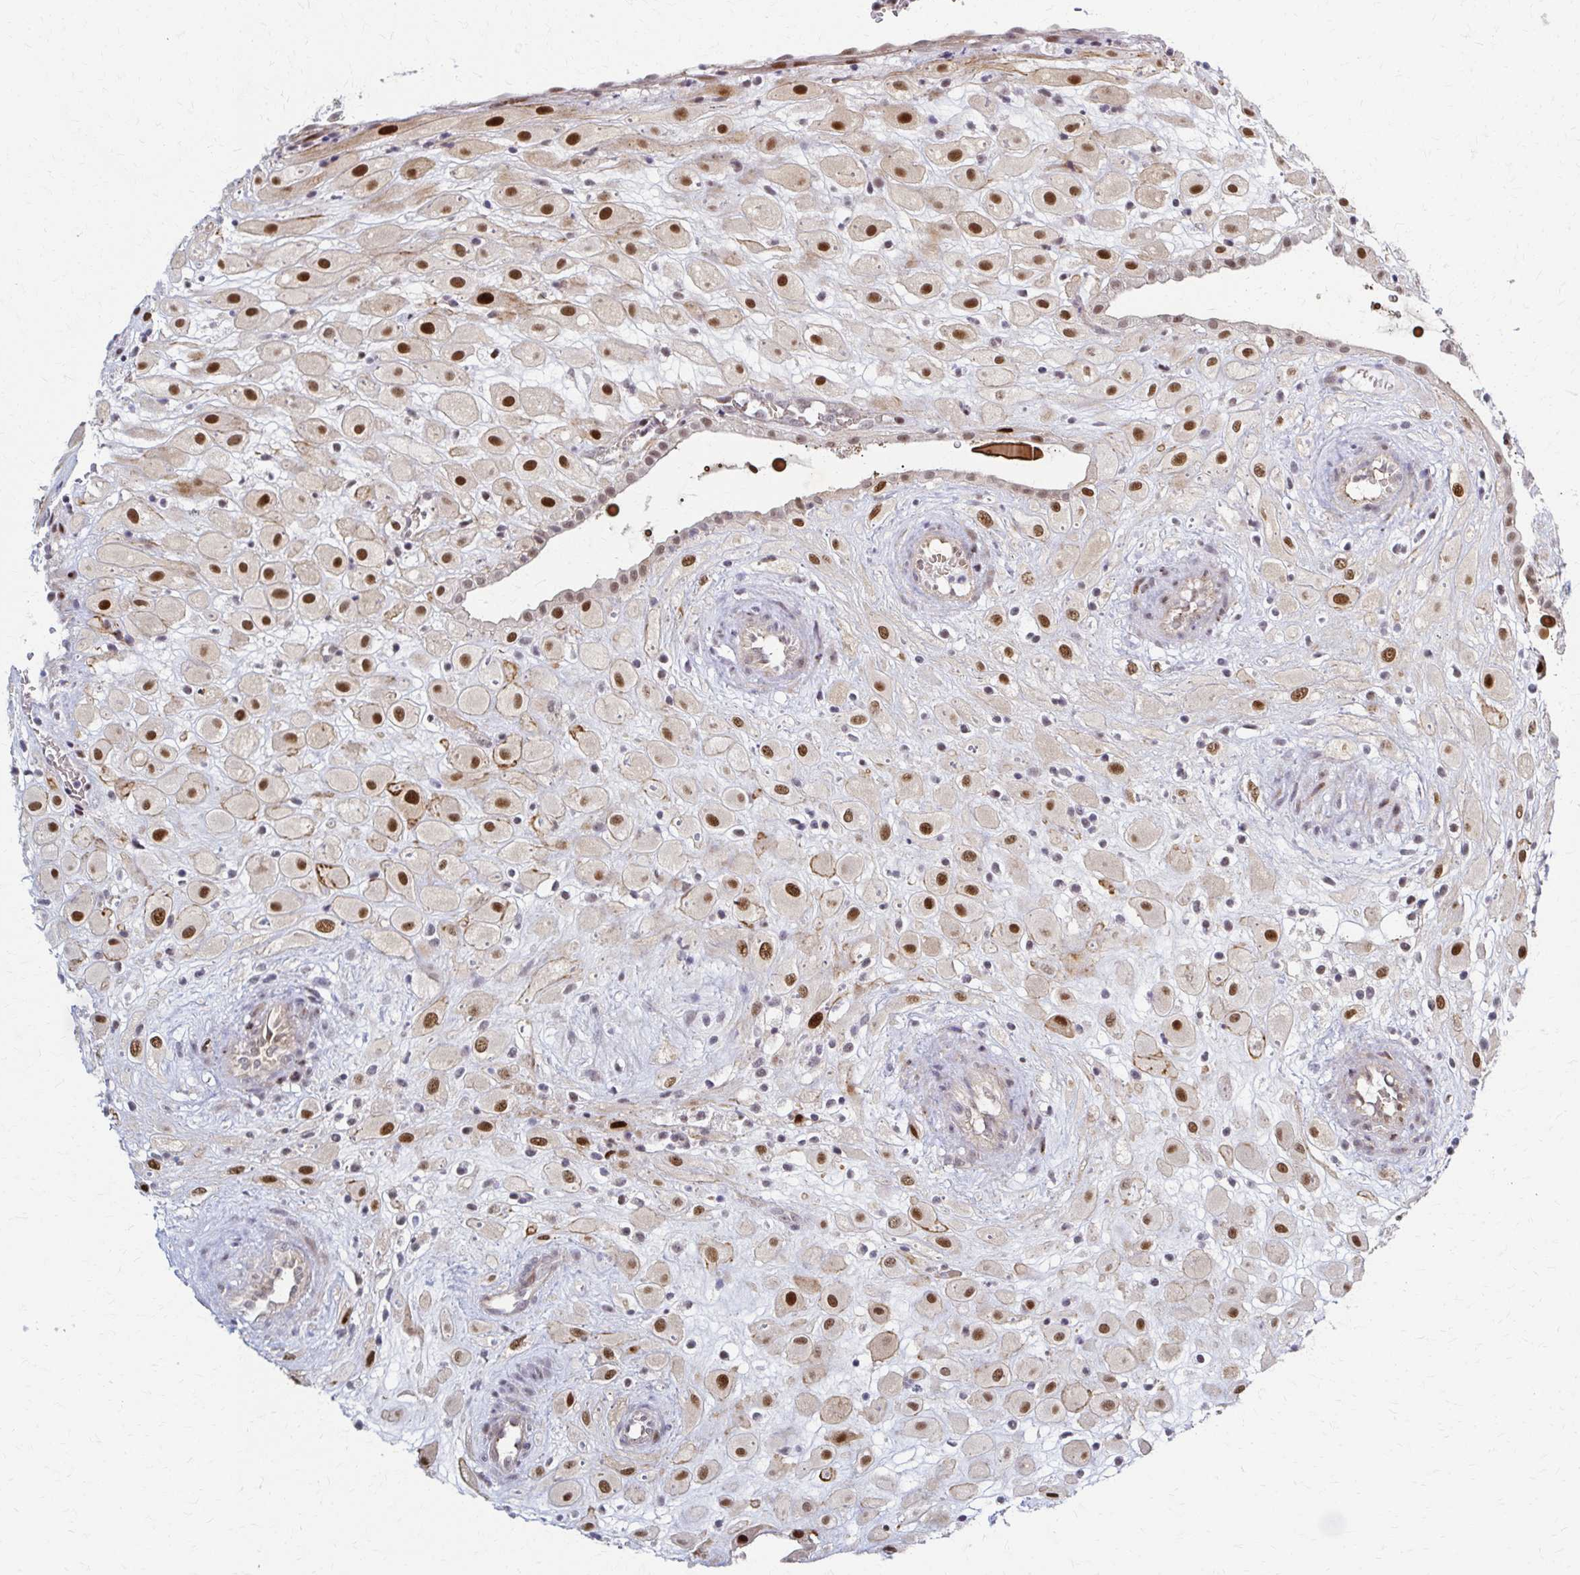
{"staining": {"intensity": "strong", "quantity": ">75%", "location": "nuclear"}, "tissue": "placenta", "cell_type": "Decidual cells", "image_type": "normal", "snomed": [{"axis": "morphology", "description": "Normal tissue, NOS"}, {"axis": "topography", "description": "Placenta"}], "caption": "This photomicrograph demonstrates immunohistochemistry (IHC) staining of benign placenta, with high strong nuclear positivity in approximately >75% of decidual cells.", "gene": "PSMD7", "patient": {"sex": "female", "age": 24}}